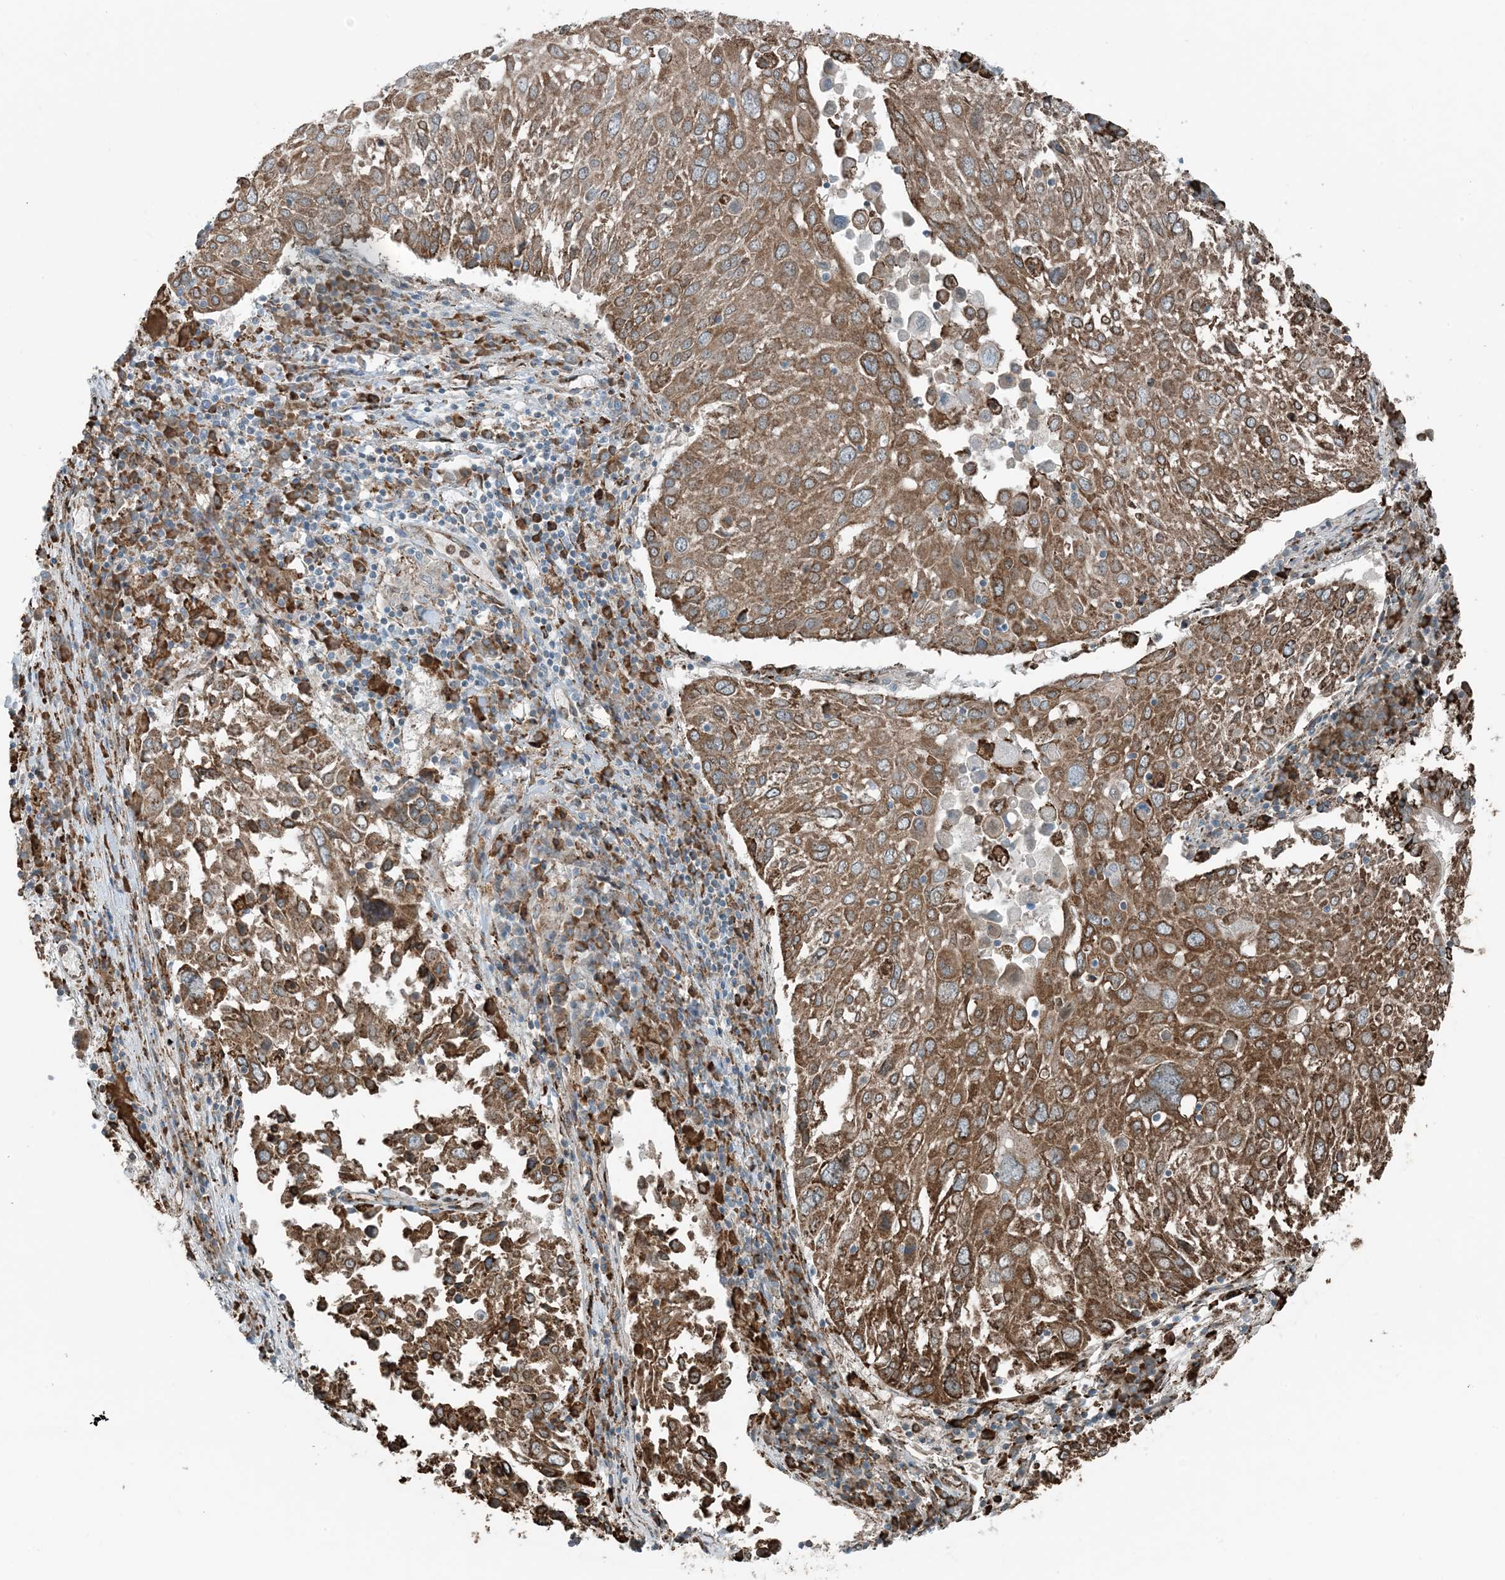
{"staining": {"intensity": "moderate", "quantity": ">75%", "location": "cytoplasmic/membranous"}, "tissue": "lung cancer", "cell_type": "Tumor cells", "image_type": "cancer", "snomed": [{"axis": "morphology", "description": "Squamous cell carcinoma, NOS"}, {"axis": "topography", "description": "Lung"}], "caption": "A high-resolution histopathology image shows IHC staining of lung squamous cell carcinoma, which reveals moderate cytoplasmic/membranous staining in approximately >75% of tumor cells.", "gene": "CERKL", "patient": {"sex": "male", "age": 65}}